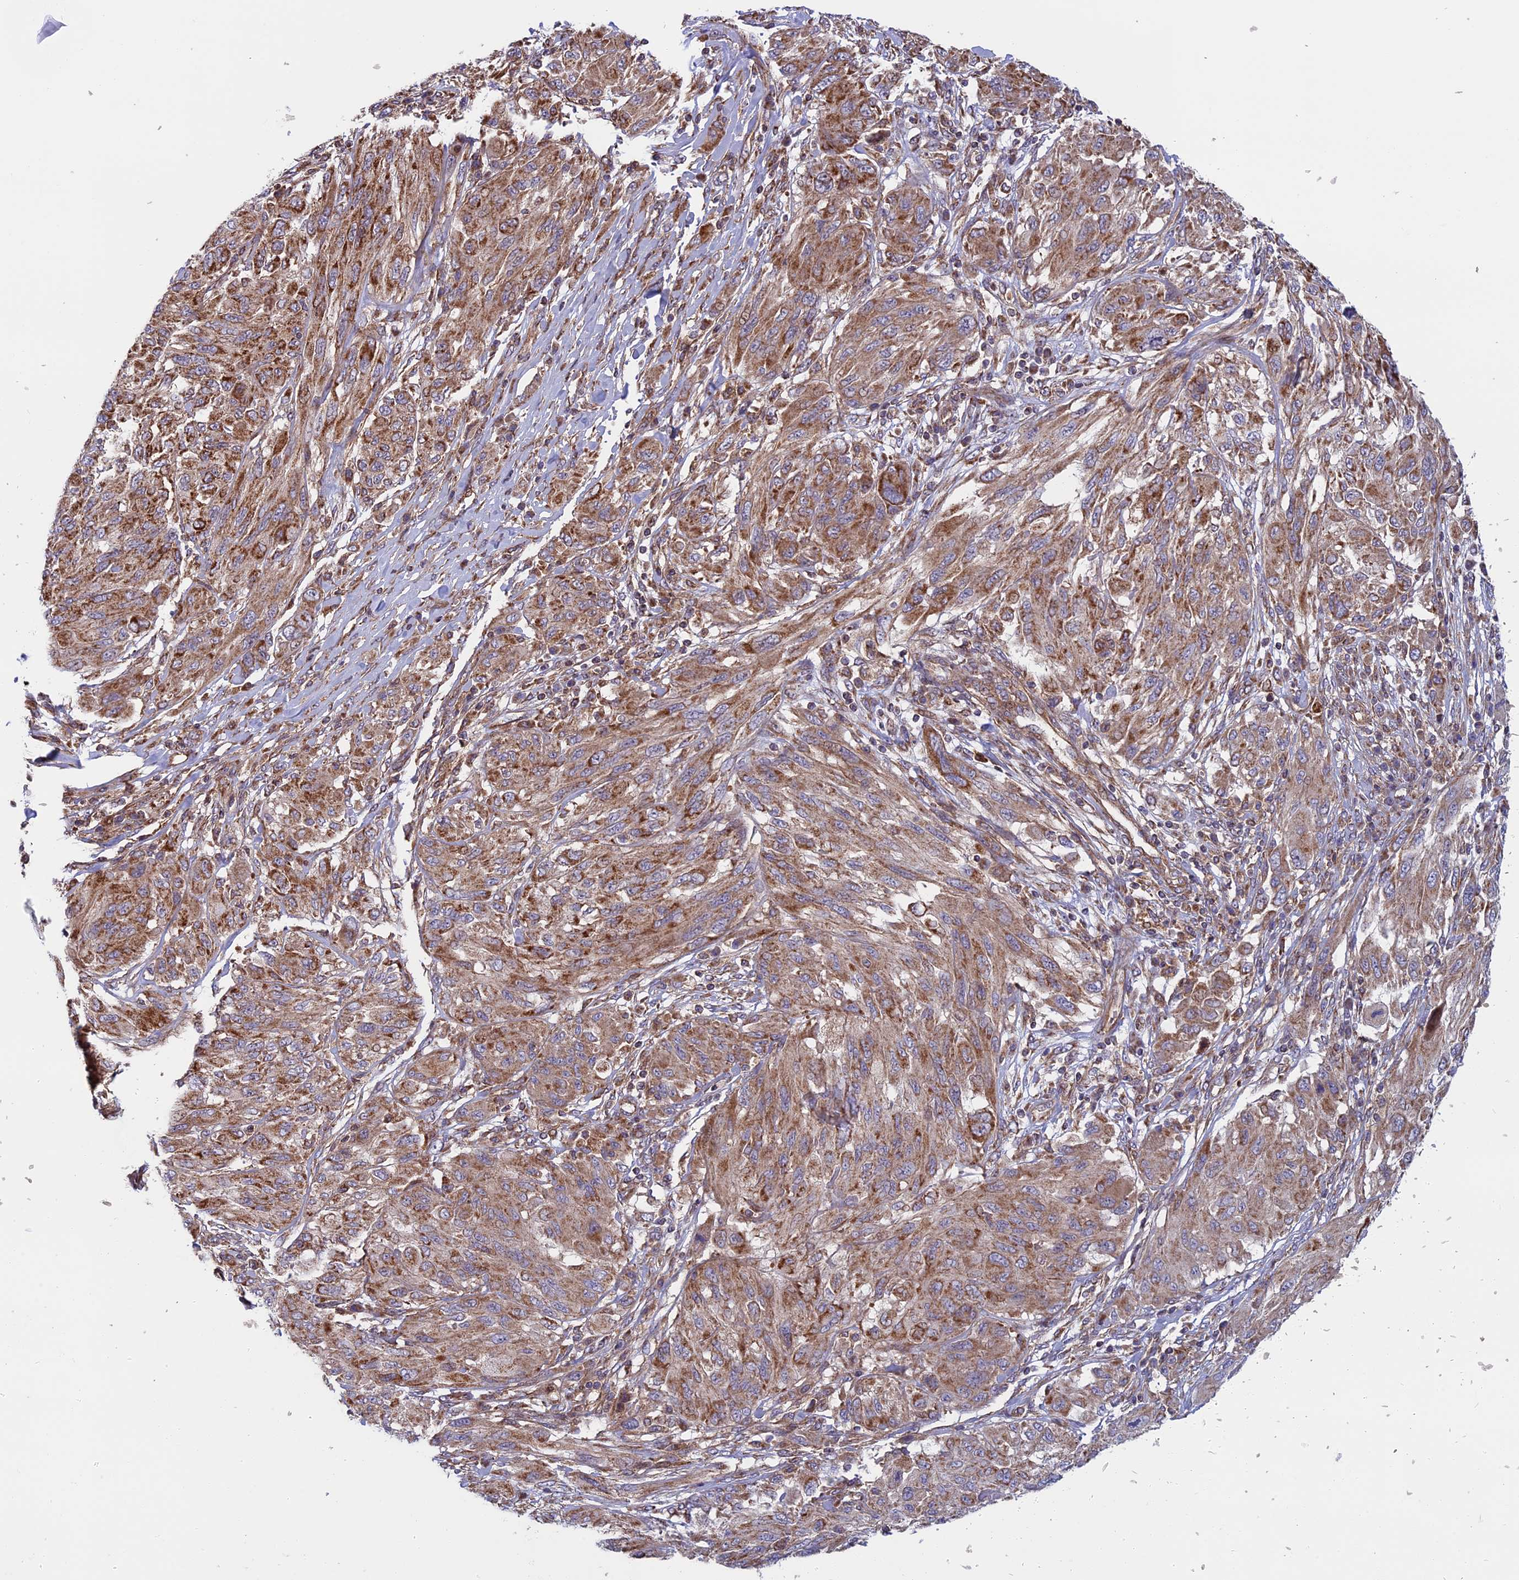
{"staining": {"intensity": "moderate", "quantity": ">75%", "location": "cytoplasmic/membranous"}, "tissue": "melanoma", "cell_type": "Tumor cells", "image_type": "cancer", "snomed": [{"axis": "morphology", "description": "Malignant melanoma, NOS"}, {"axis": "topography", "description": "Skin"}], "caption": "A brown stain shows moderate cytoplasmic/membranous positivity of a protein in malignant melanoma tumor cells.", "gene": "CCDC8", "patient": {"sex": "female", "age": 91}}